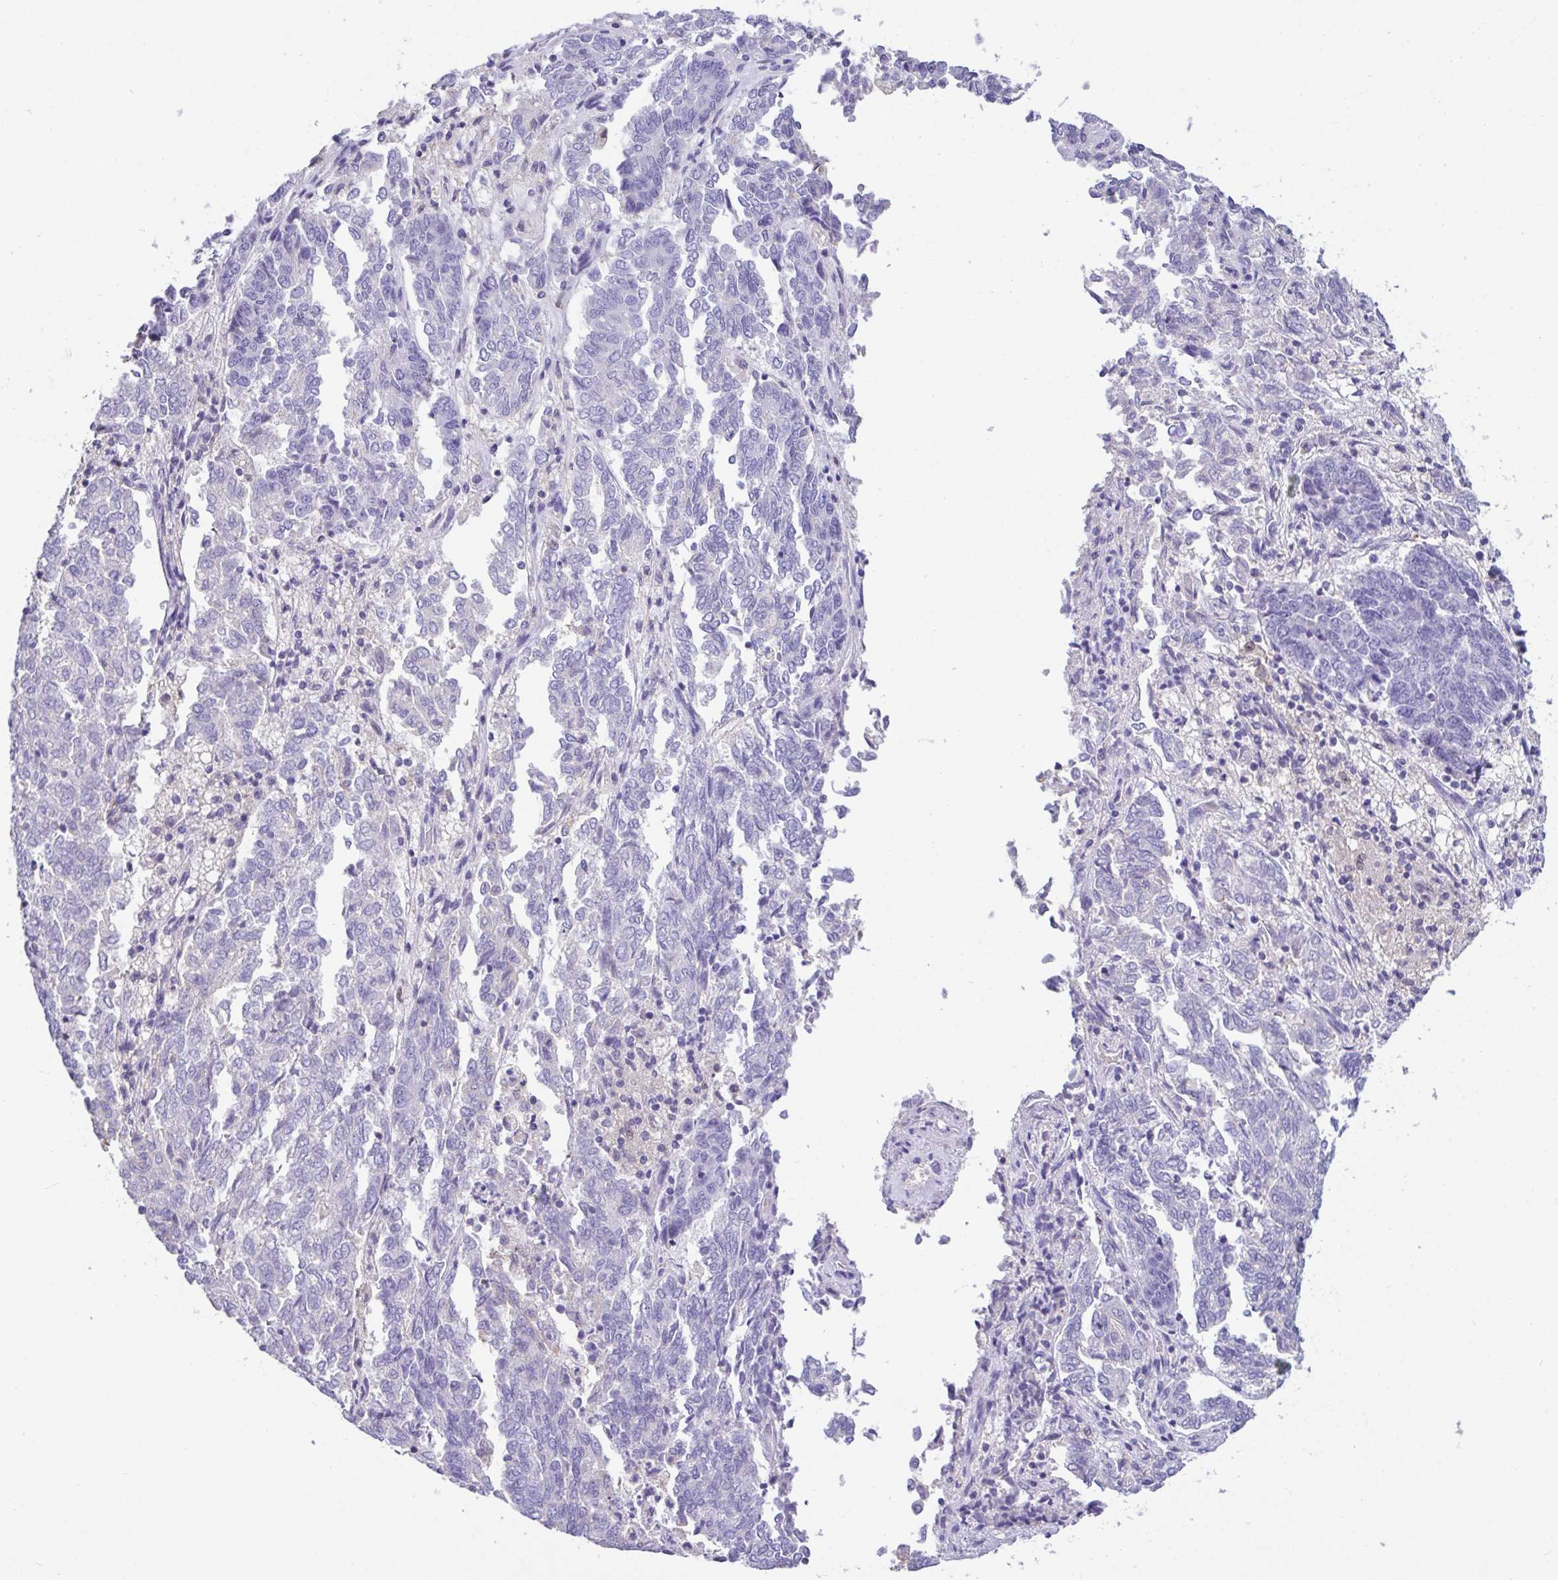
{"staining": {"intensity": "negative", "quantity": "none", "location": "none"}, "tissue": "endometrial cancer", "cell_type": "Tumor cells", "image_type": "cancer", "snomed": [{"axis": "morphology", "description": "Adenocarcinoma, NOS"}, {"axis": "topography", "description": "Endometrium"}], "caption": "Tumor cells show no significant positivity in endometrial cancer.", "gene": "CA10", "patient": {"sex": "female", "age": 80}}